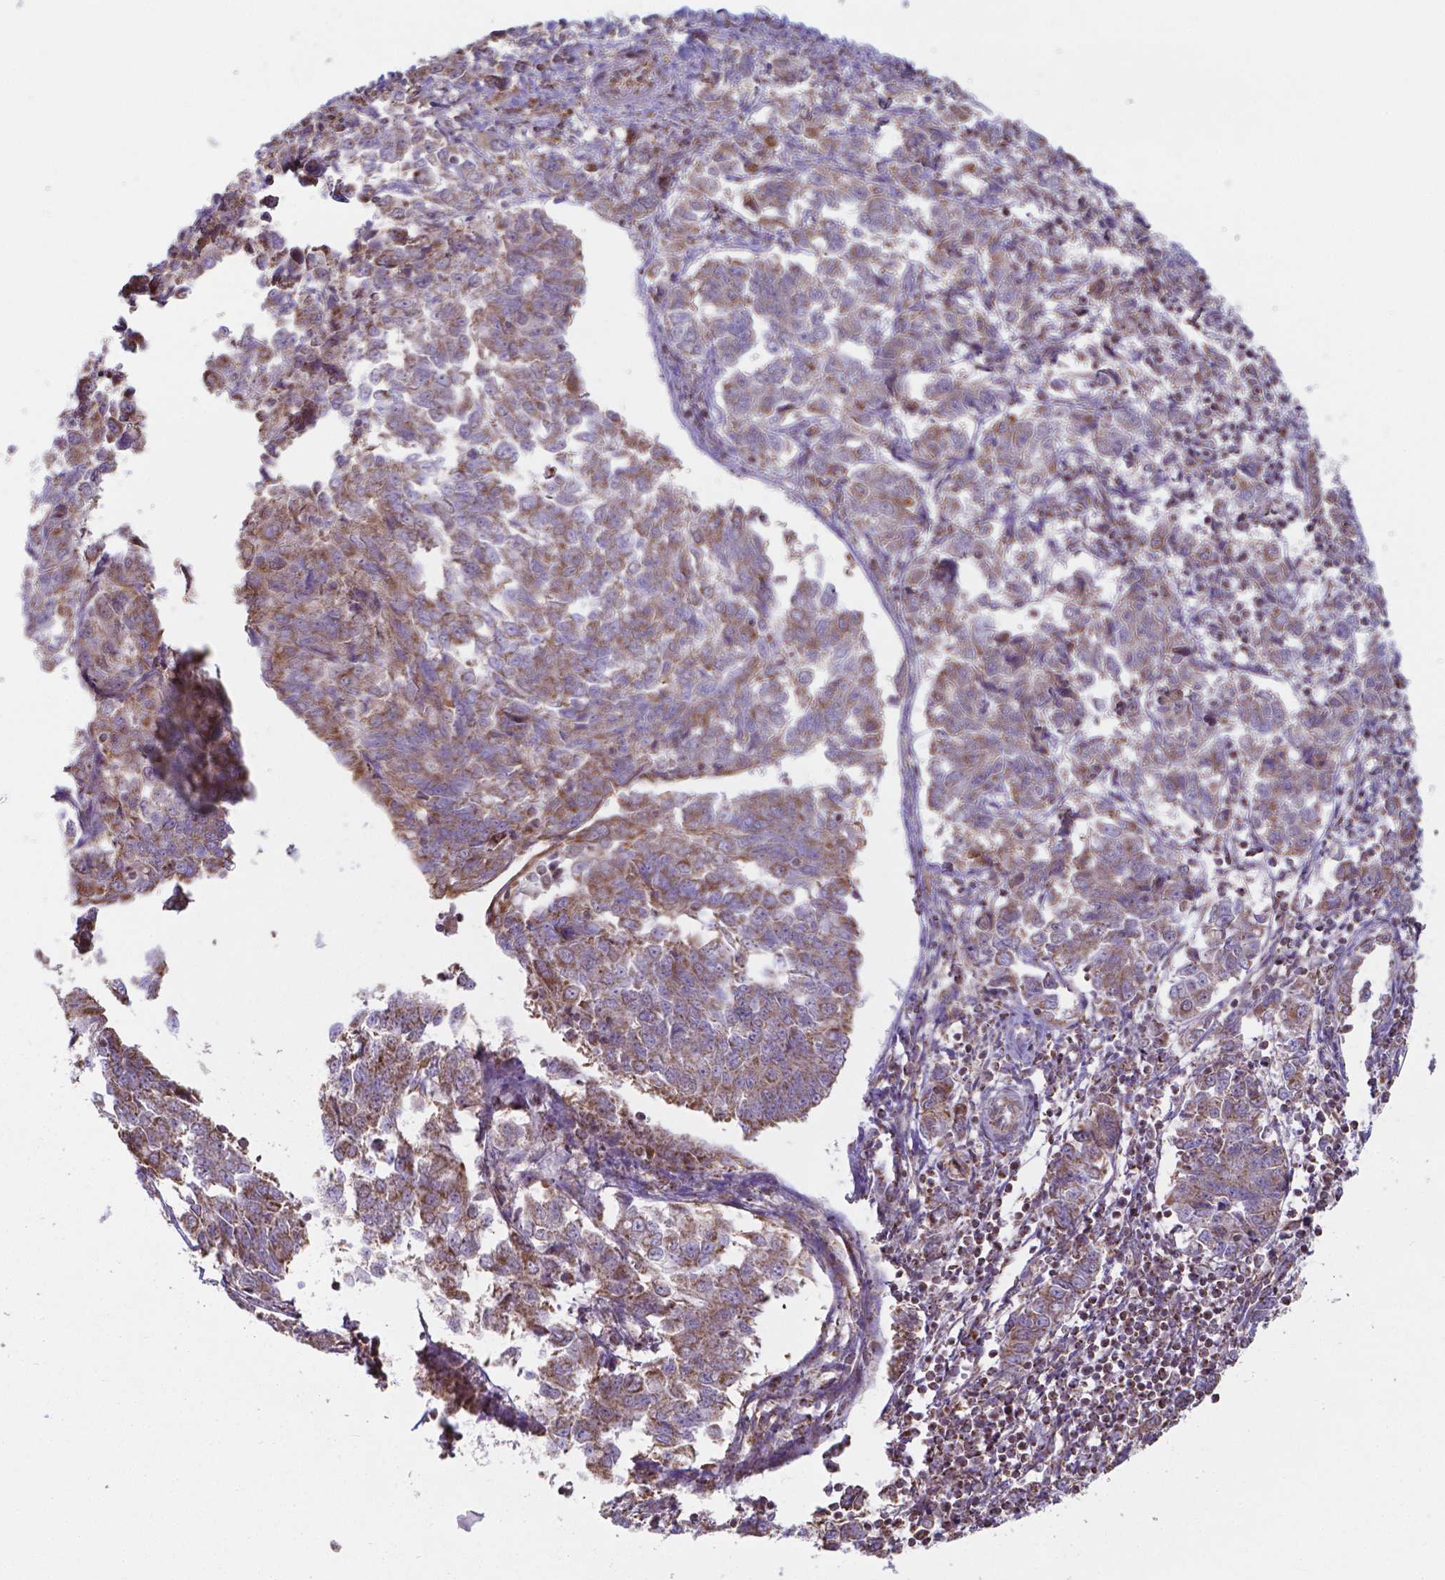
{"staining": {"intensity": "moderate", "quantity": ">75%", "location": "cytoplasmic/membranous"}, "tissue": "endometrial cancer", "cell_type": "Tumor cells", "image_type": "cancer", "snomed": [{"axis": "morphology", "description": "Adenocarcinoma, NOS"}, {"axis": "topography", "description": "Endometrium"}], "caption": "Brown immunohistochemical staining in endometrial adenocarcinoma shows moderate cytoplasmic/membranous positivity in approximately >75% of tumor cells.", "gene": "FAM114A1", "patient": {"sex": "female", "age": 43}}